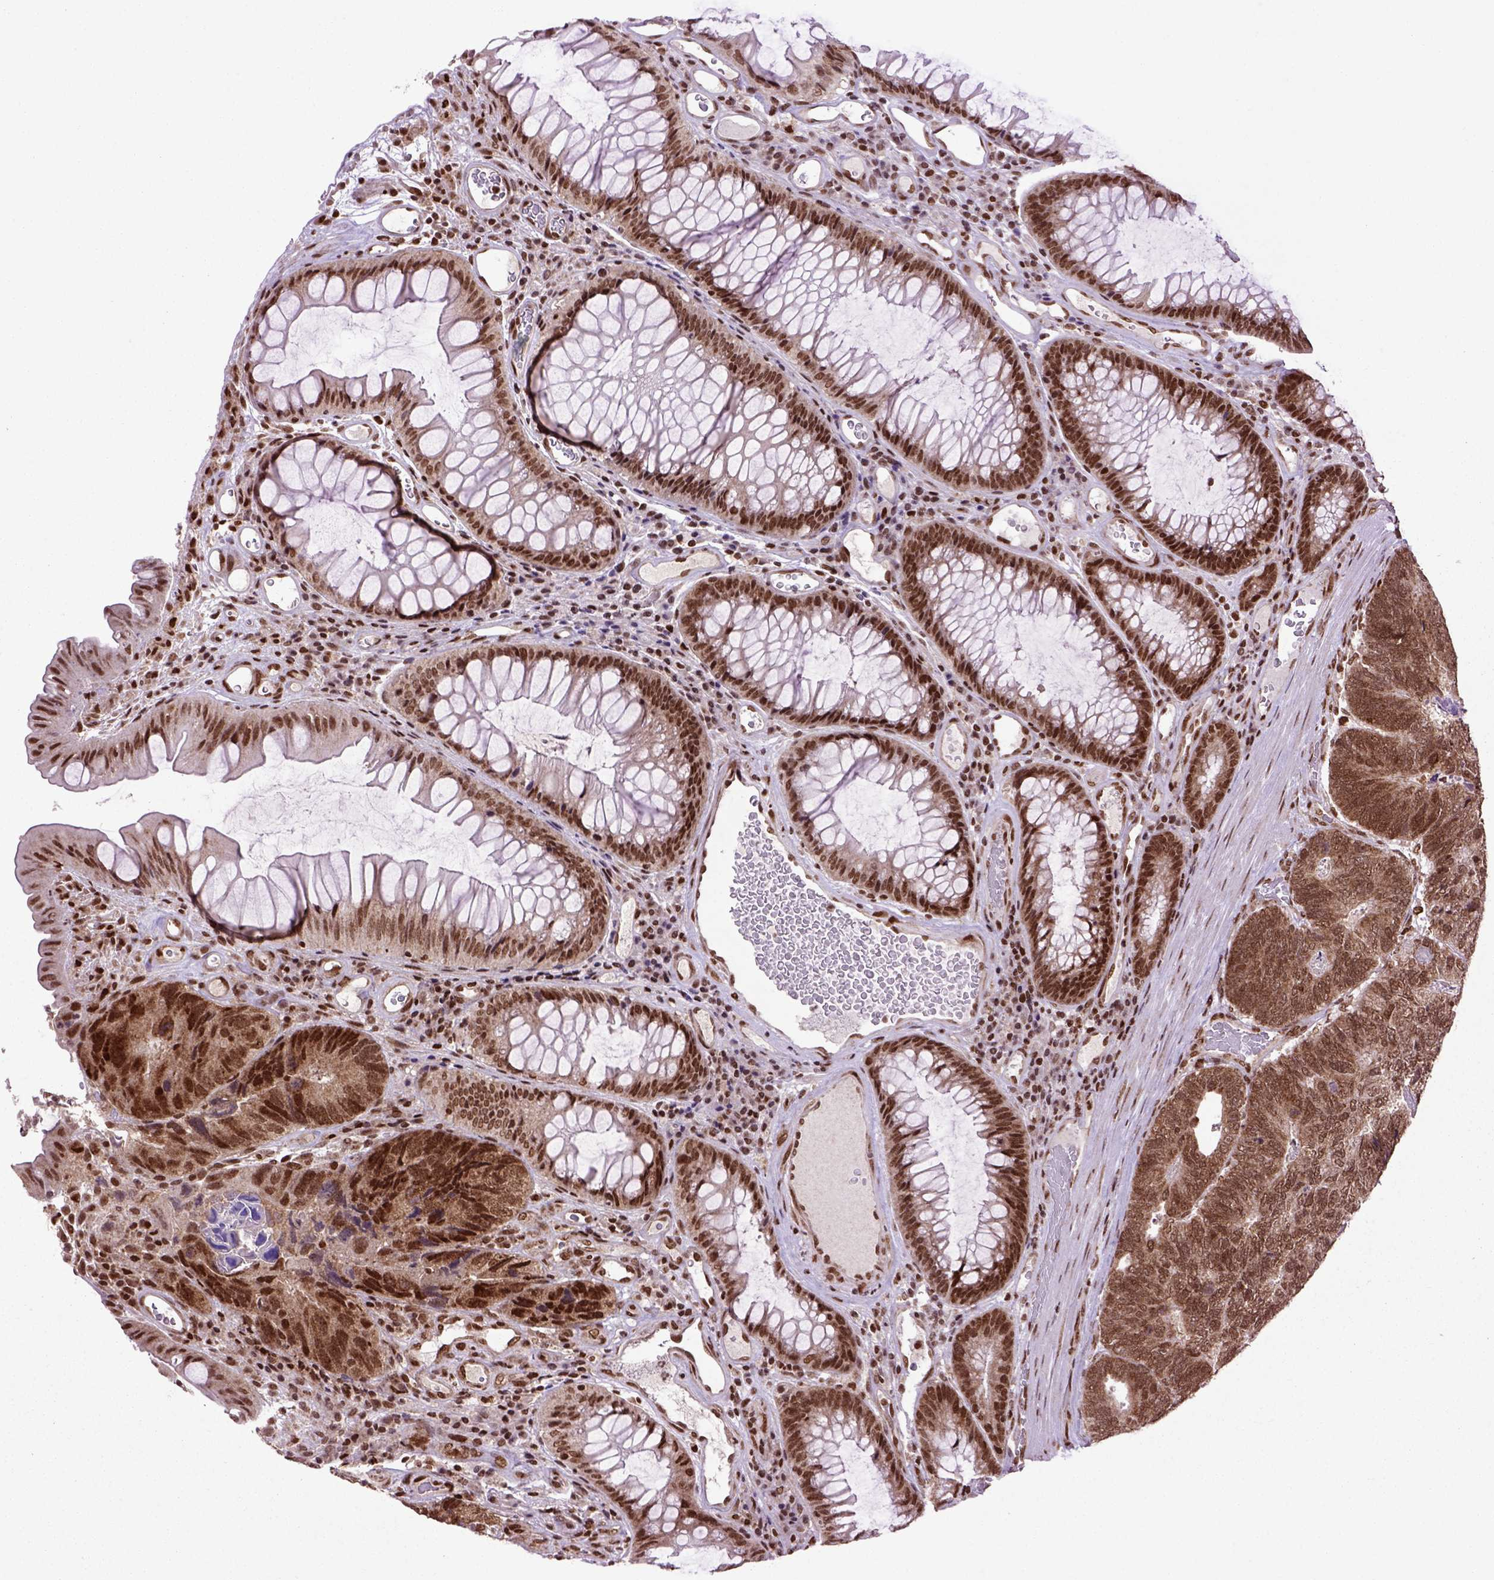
{"staining": {"intensity": "strong", "quantity": ">75%", "location": "cytoplasmic/membranous,nuclear"}, "tissue": "colorectal cancer", "cell_type": "Tumor cells", "image_type": "cancer", "snomed": [{"axis": "morphology", "description": "Adenocarcinoma, NOS"}, {"axis": "topography", "description": "Colon"}], "caption": "Colorectal adenocarcinoma tissue exhibits strong cytoplasmic/membranous and nuclear staining in approximately >75% of tumor cells, visualized by immunohistochemistry. Using DAB (3,3'-diaminobenzidine) (brown) and hematoxylin (blue) stains, captured at high magnification using brightfield microscopy.", "gene": "CELF1", "patient": {"sex": "female", "age": 67}}